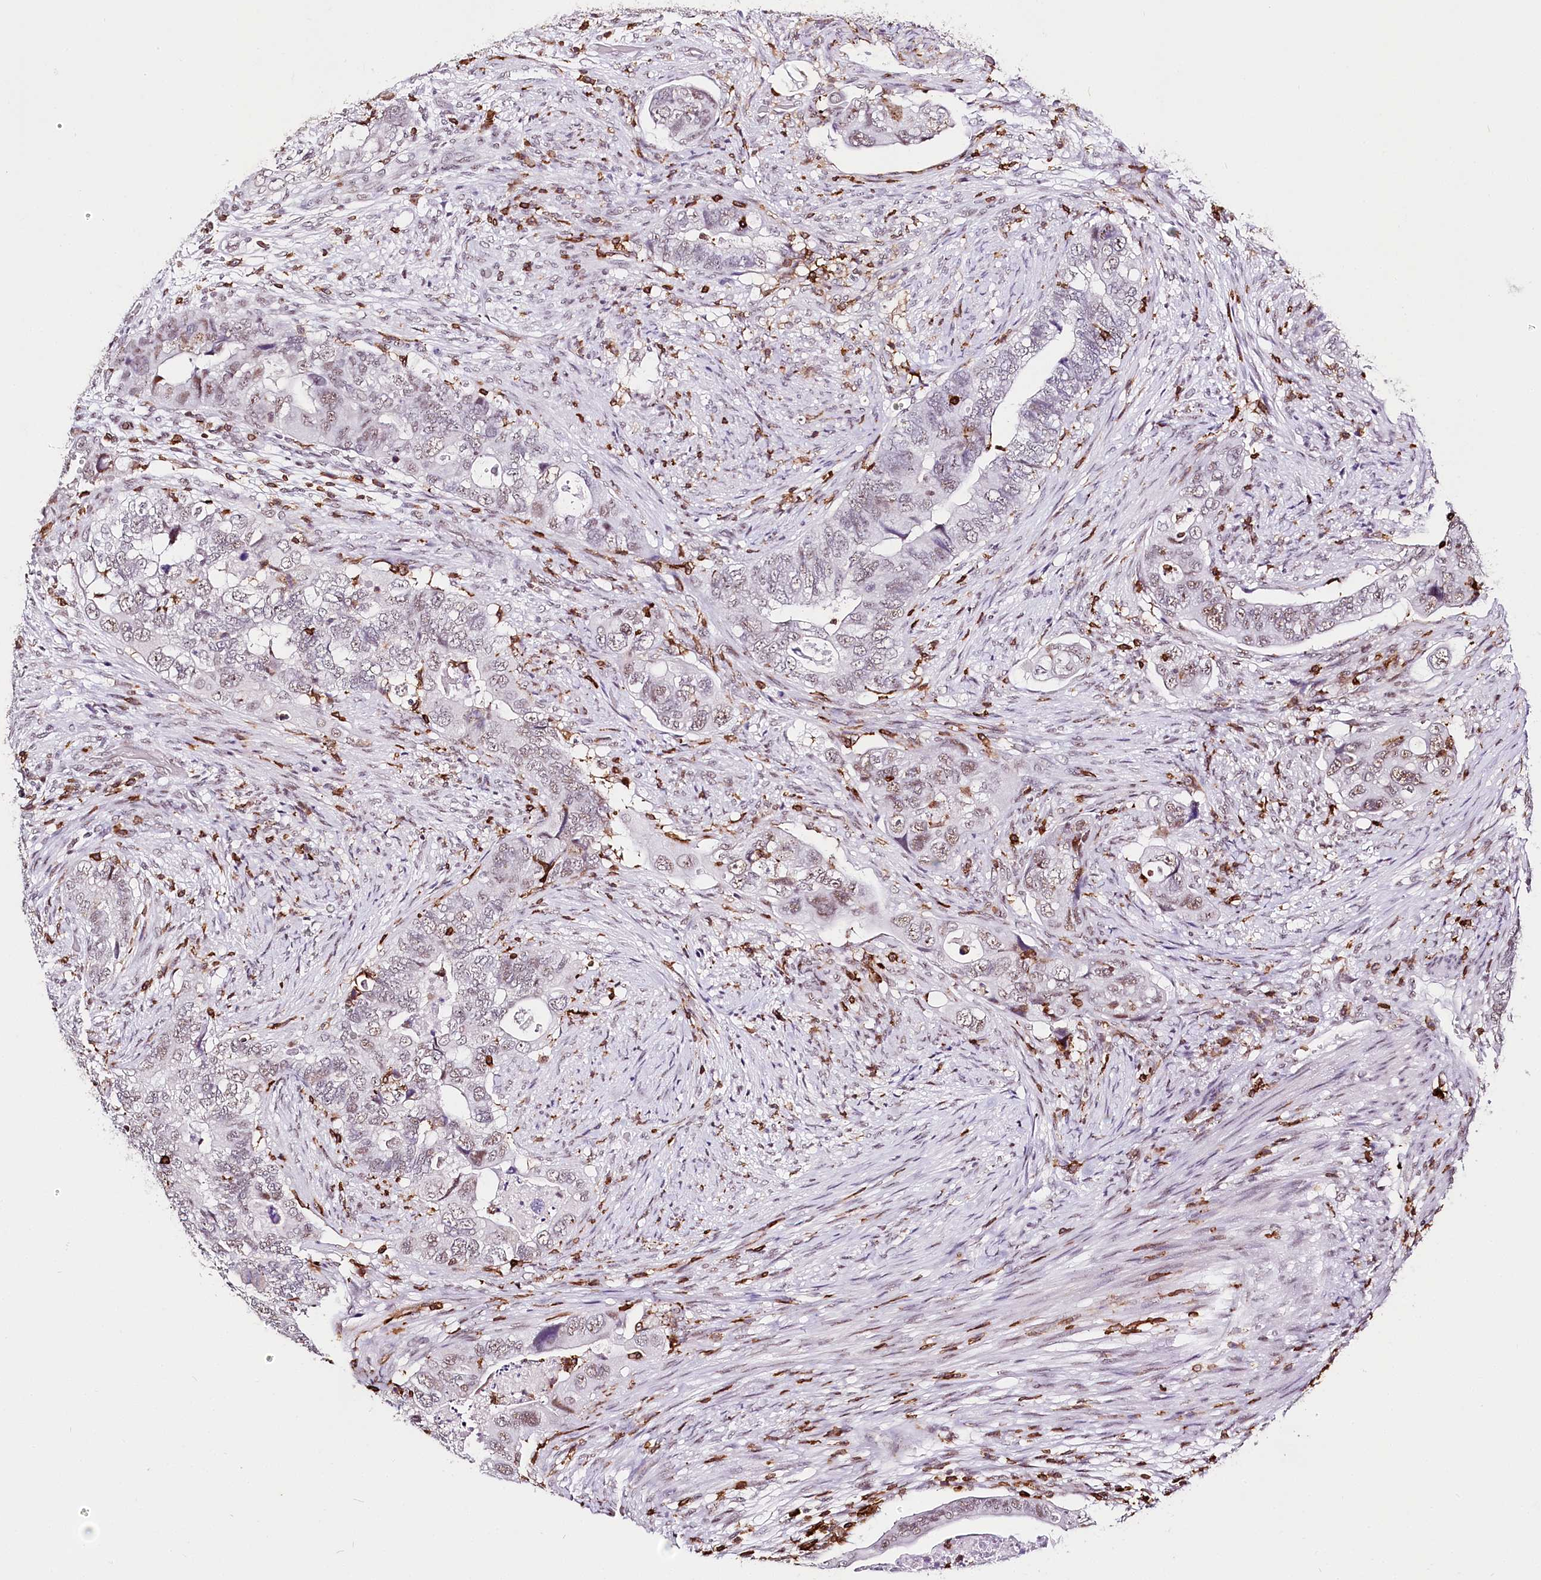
{"staining": {"intensity": "weak", "quantity": "25%-75%", "location": "nuclear"}, "tissue": "colorectal cancer", "cell_type": "Tumor cells", "image_type": "cancer", "snomed": [{"axis": "morphology", "description": "Adenocarcinoma, NOS"}, {"axis": "topography", "description": "Rectum"}], "caption": "Immunohistochemical staining of colorectal cancer reveals weak nuclear protein positivity in approximately 25%-75% of tumor cells.", "gene": "BARD1", "patient": {"sex": "male", "age": 63}}